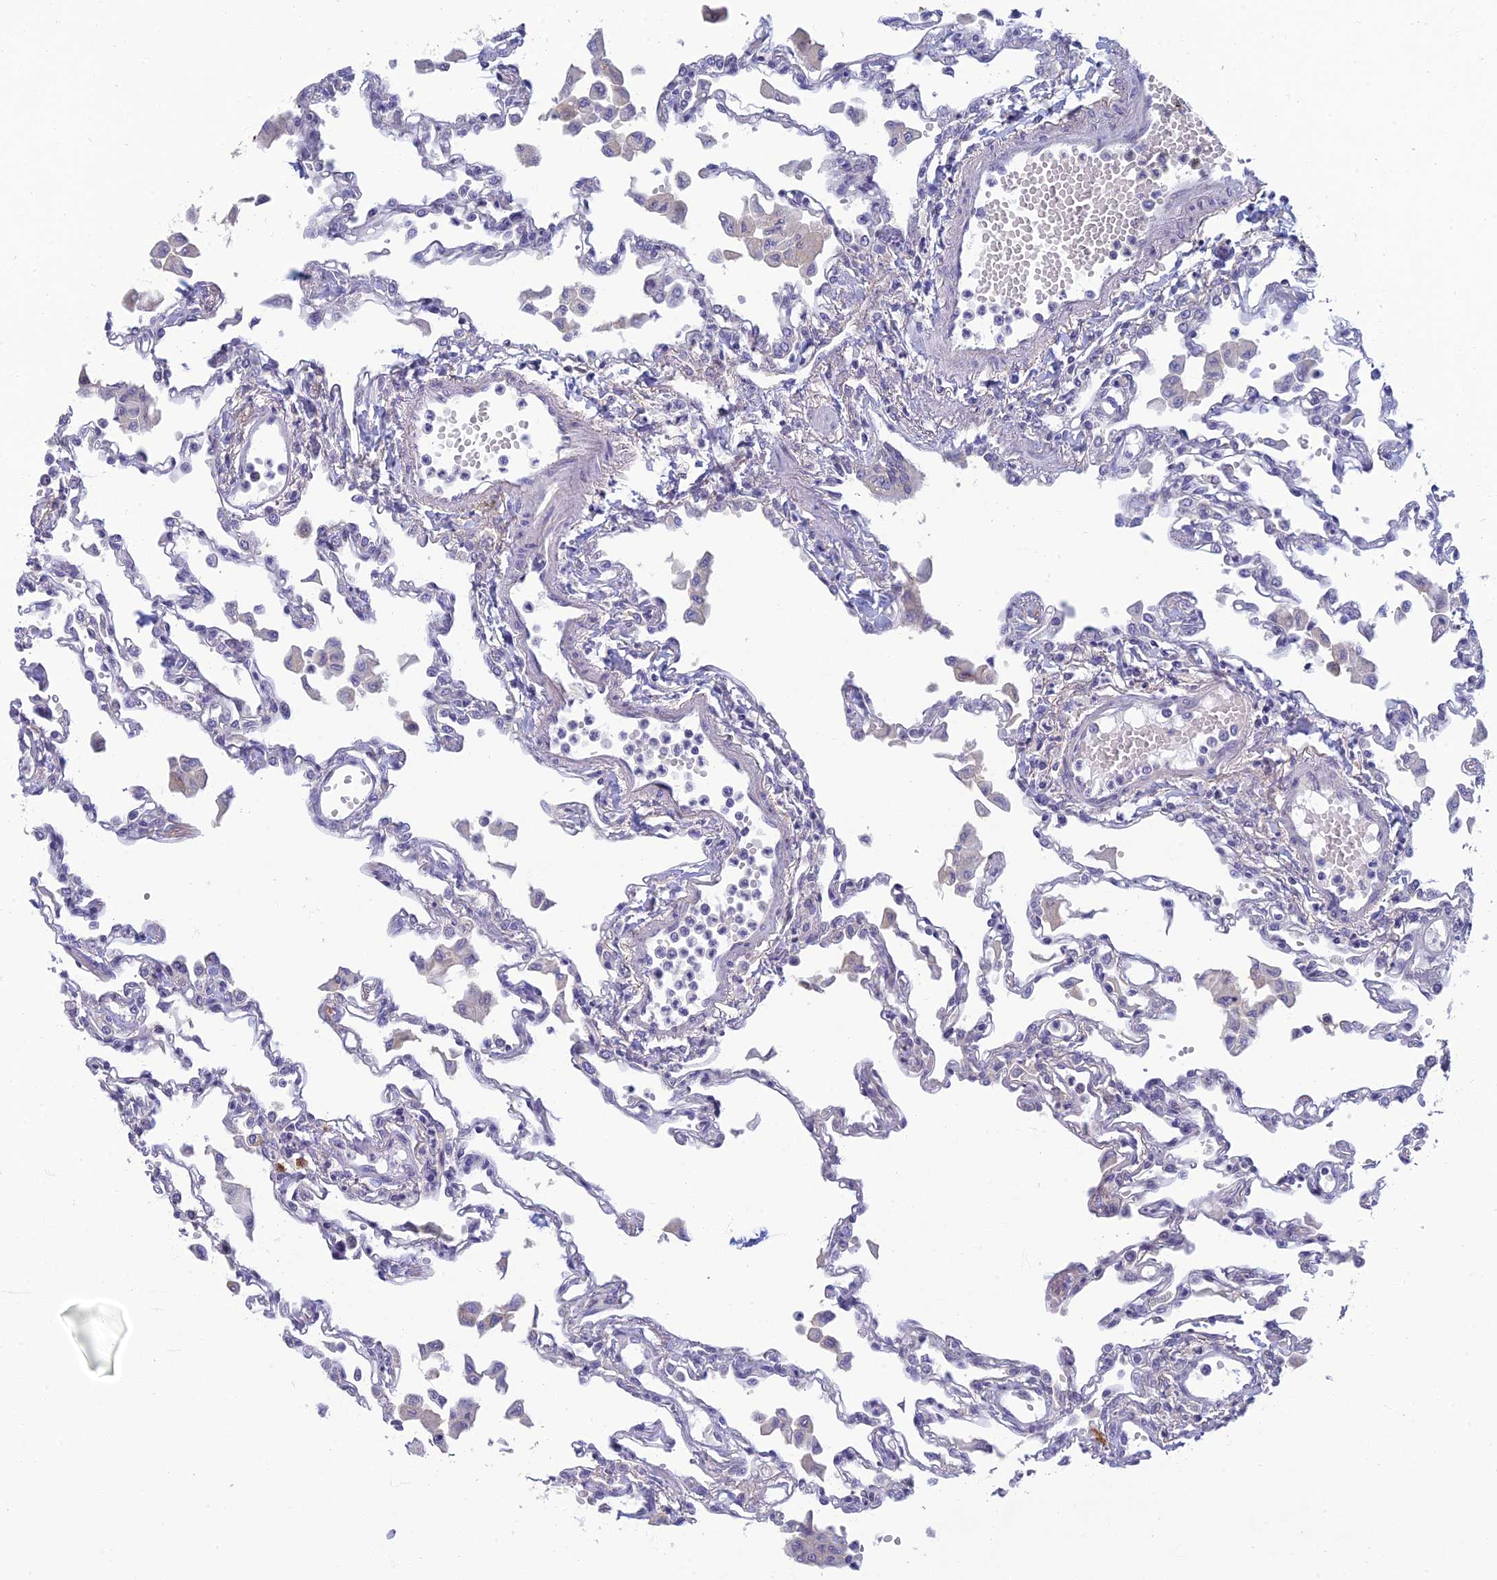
{"staining": {"intensity": "negative", "quantity": "none", "location": "none"}, "tissue": "lung", "cell_type": "Alveolar cells", "image_type": "normal", "snomed": [{"axis": "morphology", "description": "Normal tissue, NOS"}, {"axis": "topography", "description": "Bronchus"}, {"axis": "topography", "description": "Lung"}], "caption": "This is a image of IHC staining of unremarkable lung, which shows no staining in alveolar cells.", "gene": "NEURL1", "patient": {"sex": "female", "age": 49}}